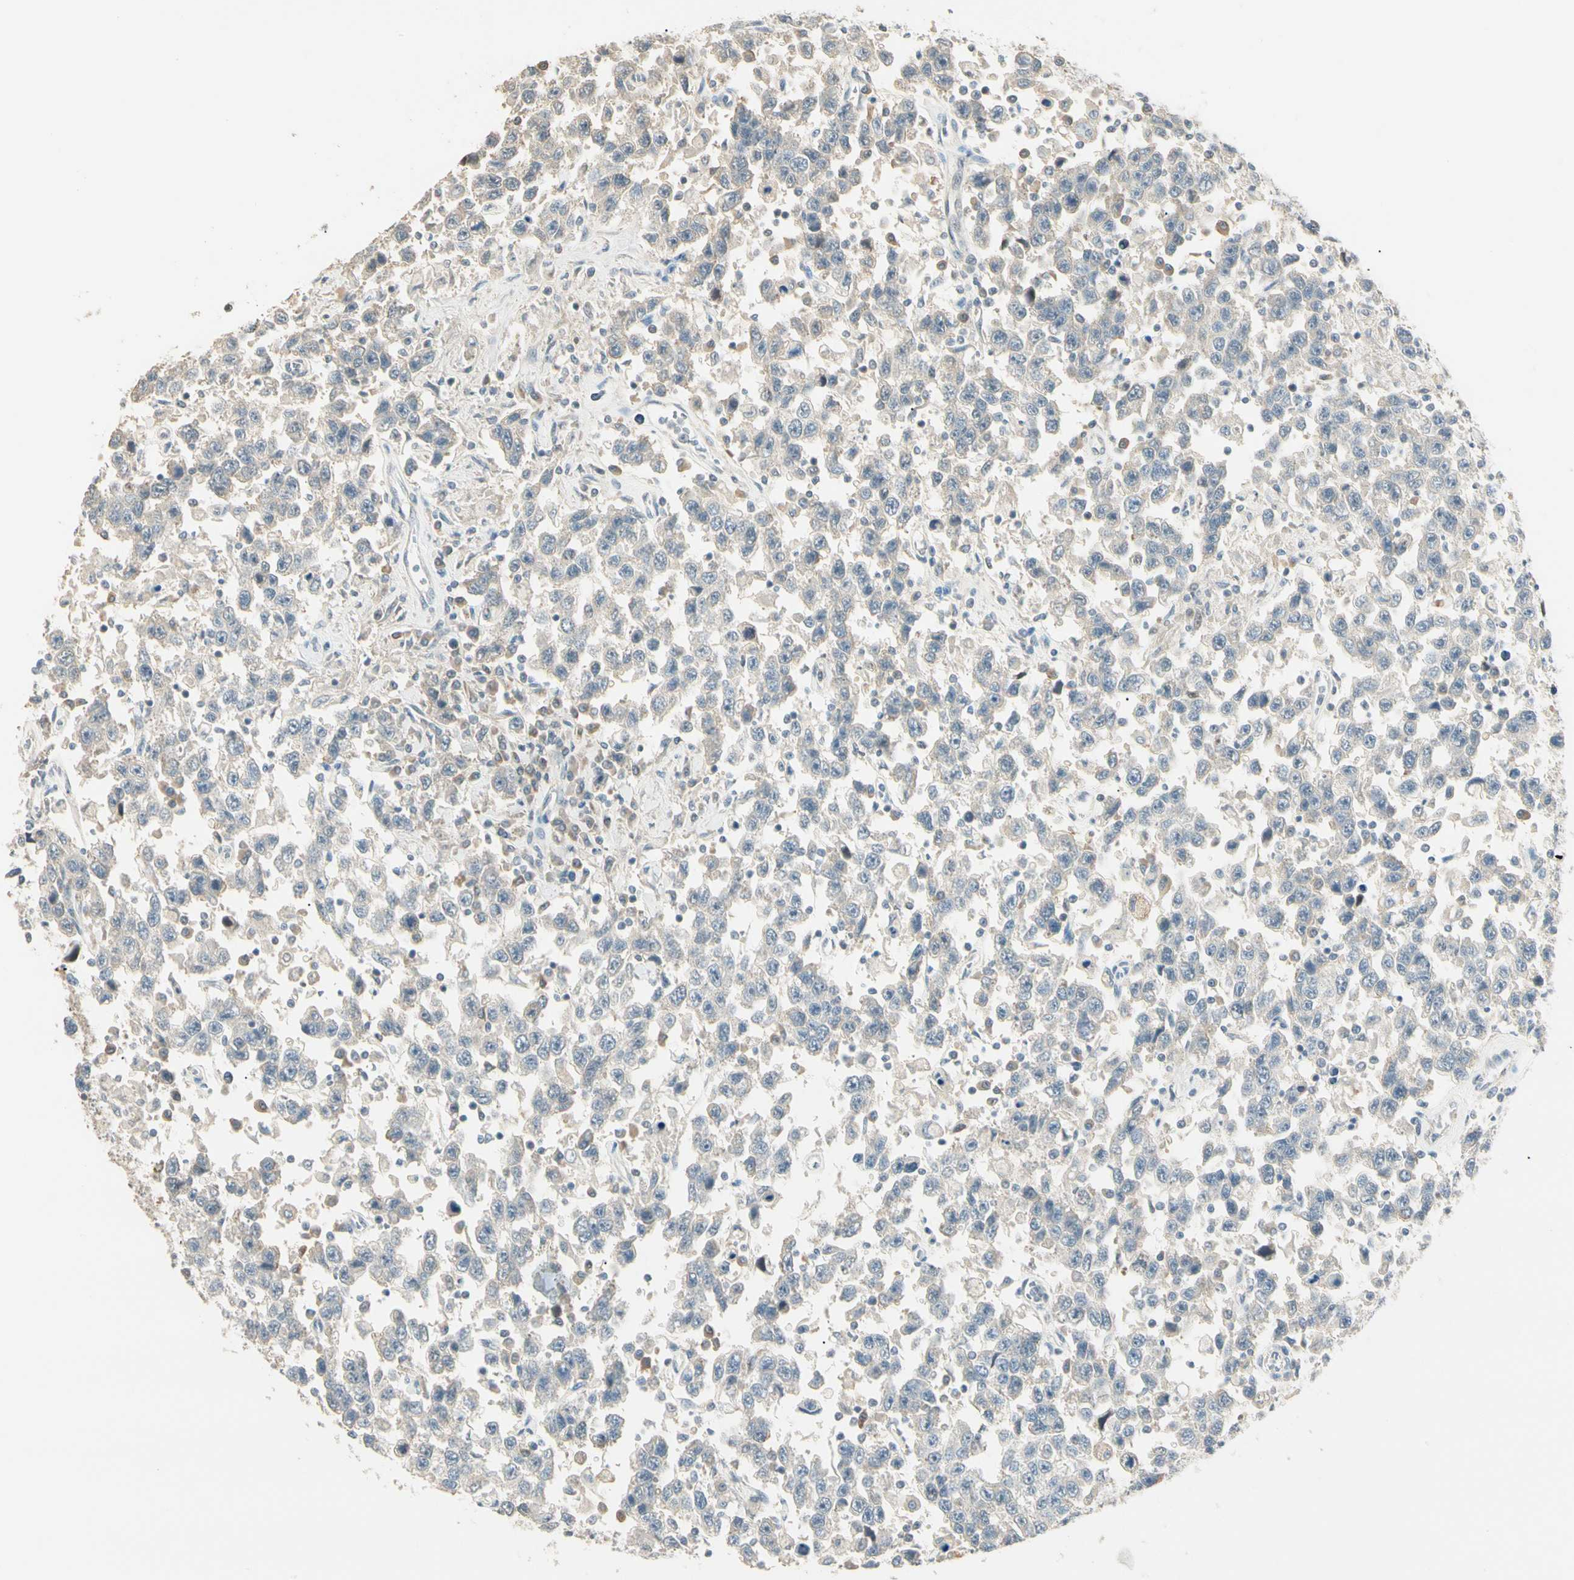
{"staining": {"intensity": "negative", "quantity": "none", "location": "none"}, "tissue": "testis cancer", "cell_type": "Tumor cells", "image_type": "cancer", "snomed": [{"axis": "morphology", "description": "Seminoma, NOS"}, {"axis": "topography", "description": "Testis"}], "caption": "Immunohistochemistry (IHC) of human seminoma (testis) displays no positivity in tumor cells.", "gene": "GNE", "patient": {"sex": "male", "age": 41}}